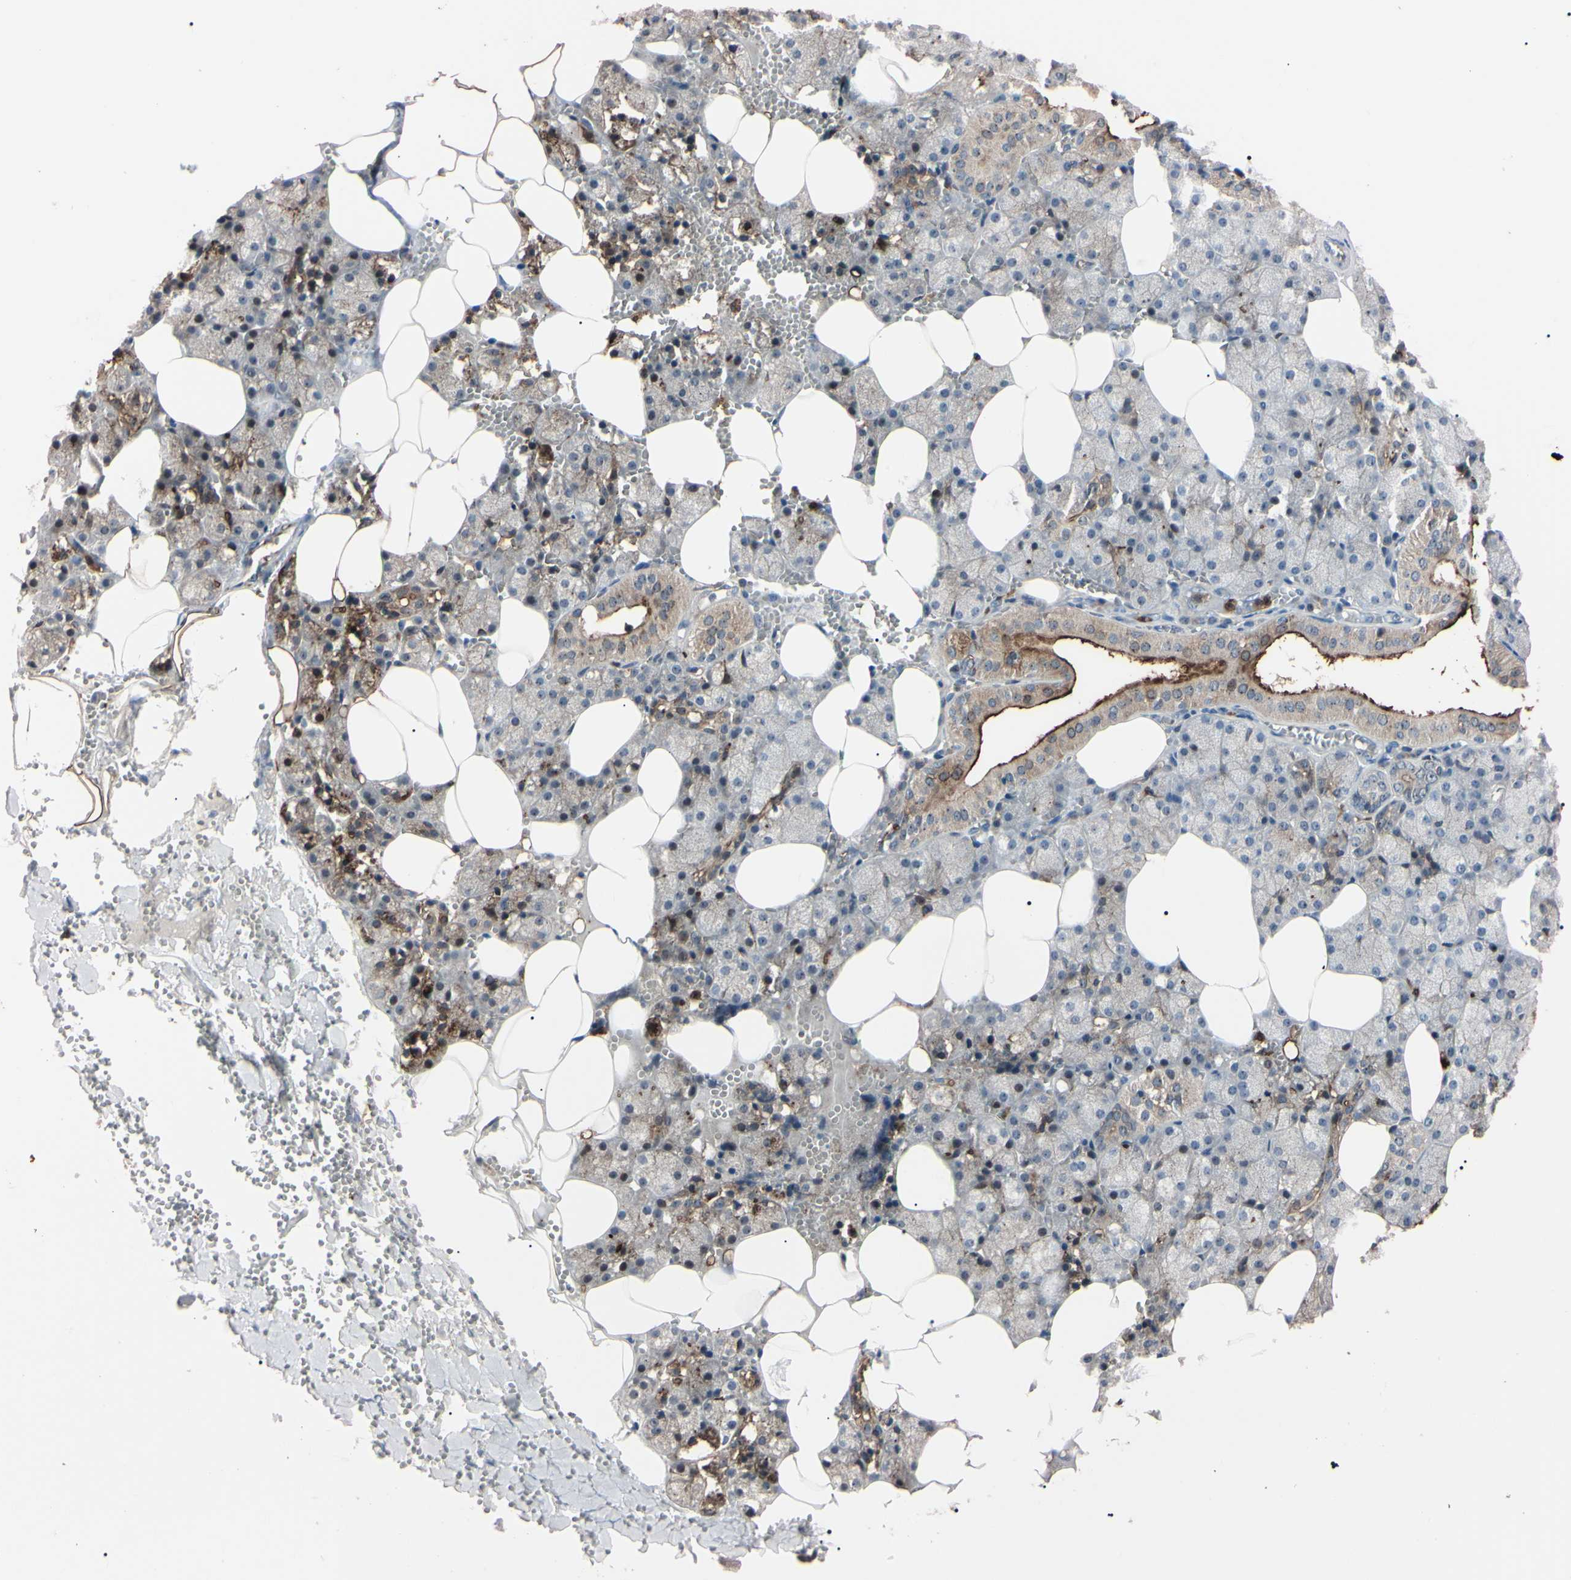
{"staining": {"intensity": "moderate", "quantity": ">75%", "location": "cytoplasmic/membranous"}, "tissue": "salivary gland", "cell_type": "Glandular cells", "image_type": "normal", "snomed": [{"axis": "morphology", "description": "Normal tissue, NOS"}, {"axis": "topography", "description": "Salivary gland"}], "caption": "Protein positivity by IHC demonstrates moderate cytoplasmic/membranous expression in about >75% of glandular cells in normal salivary gland. Using DAB (3,3'-diaminobenzidine) (brown) and hematoxylin (blue) stains, captured at high magnification using brightfield microscopy.", "gene": "TRAF5", "patient": {"sex": "male", "age": 62}}